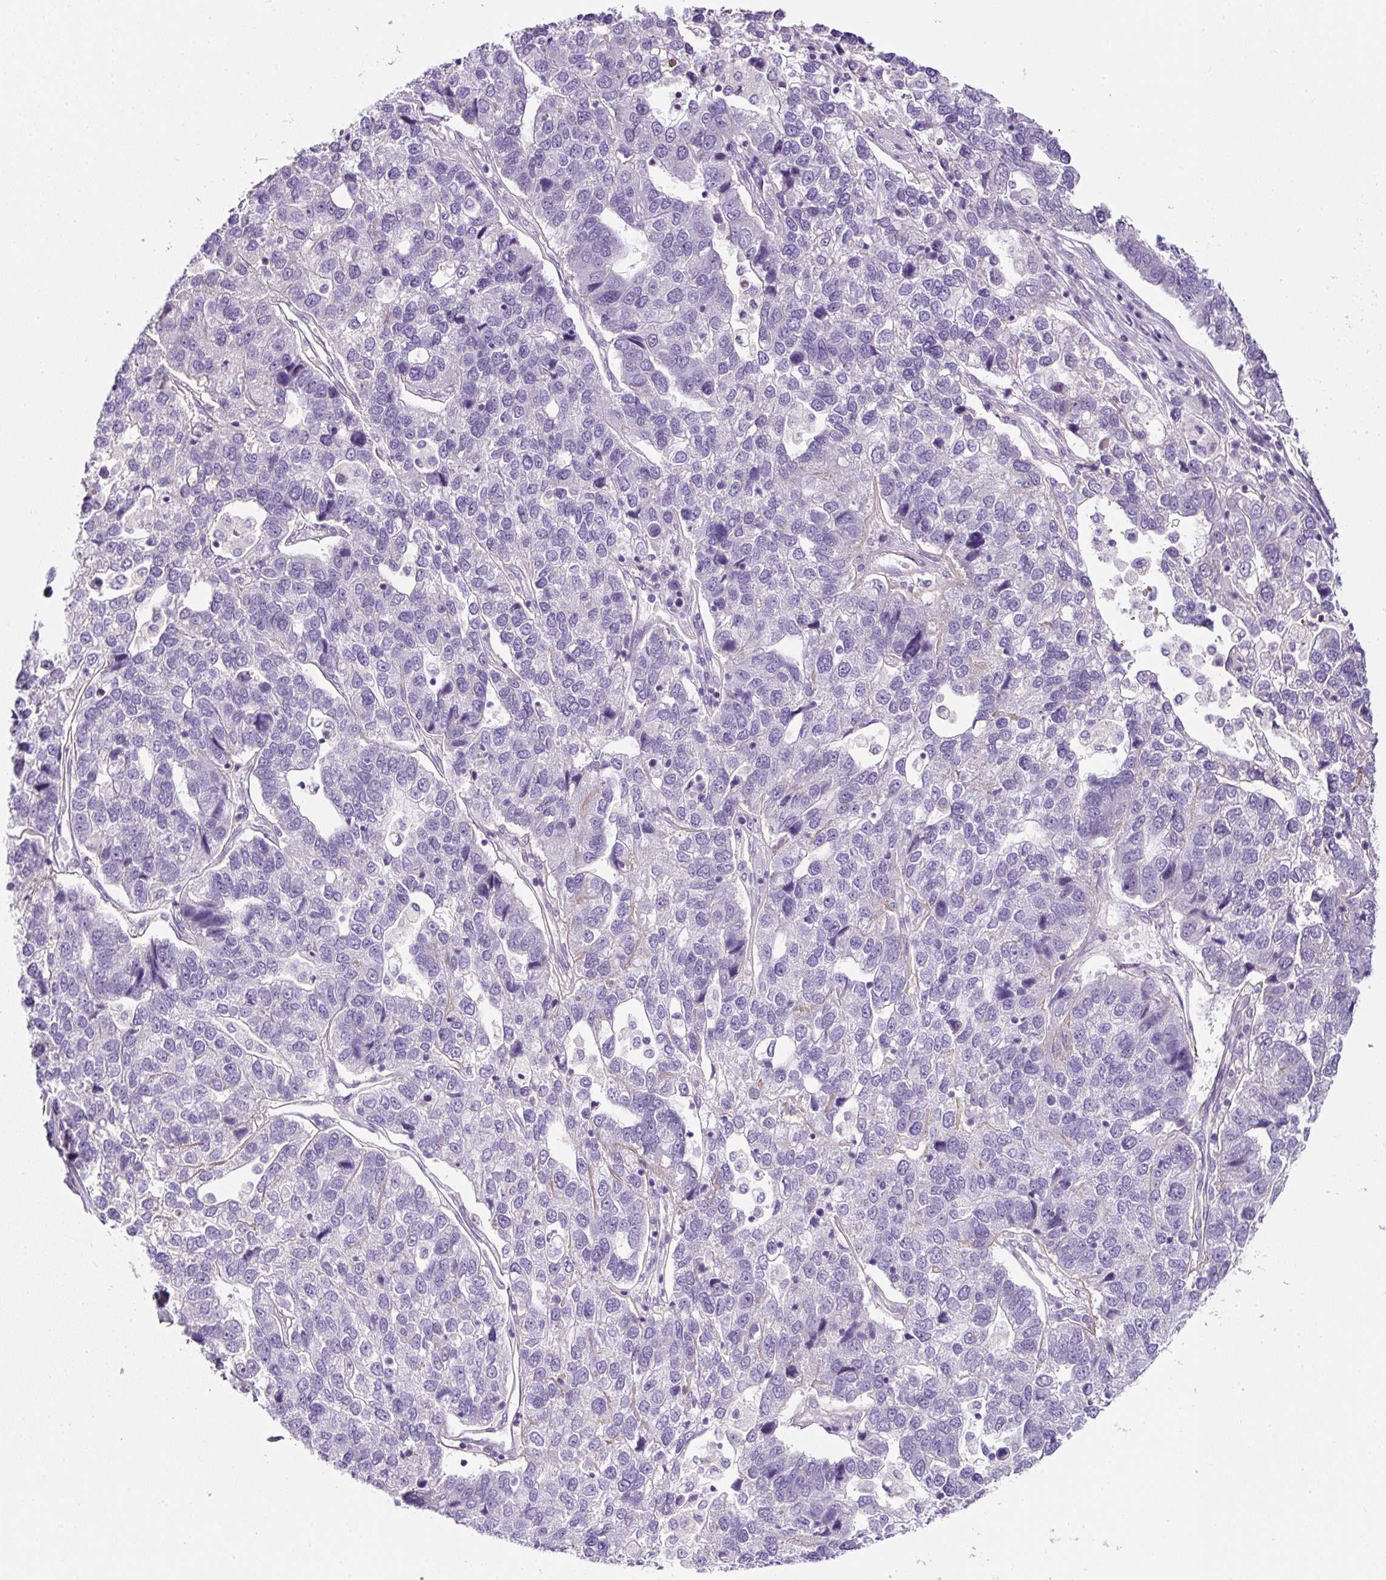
{"staining": {"intensity": "negative", "quantity": "none", "location": "none"}, "tissue": "pancreatic cancer", "cell_type": "Tumor cells", "image_type": "cancer", "snomed": [{"axis": "morphology", "description": "Adenocarcinoma, NOS"}, {"axis": "topography", "description": "Pancreas"}], "caption": "The IHC photomicrograph has no significant staining in tumor cells of pancreatic cancer (adenocarcinoma) tissue.", "gene": "OR14A2", "patient": {"sex": "female", "age": 61}}